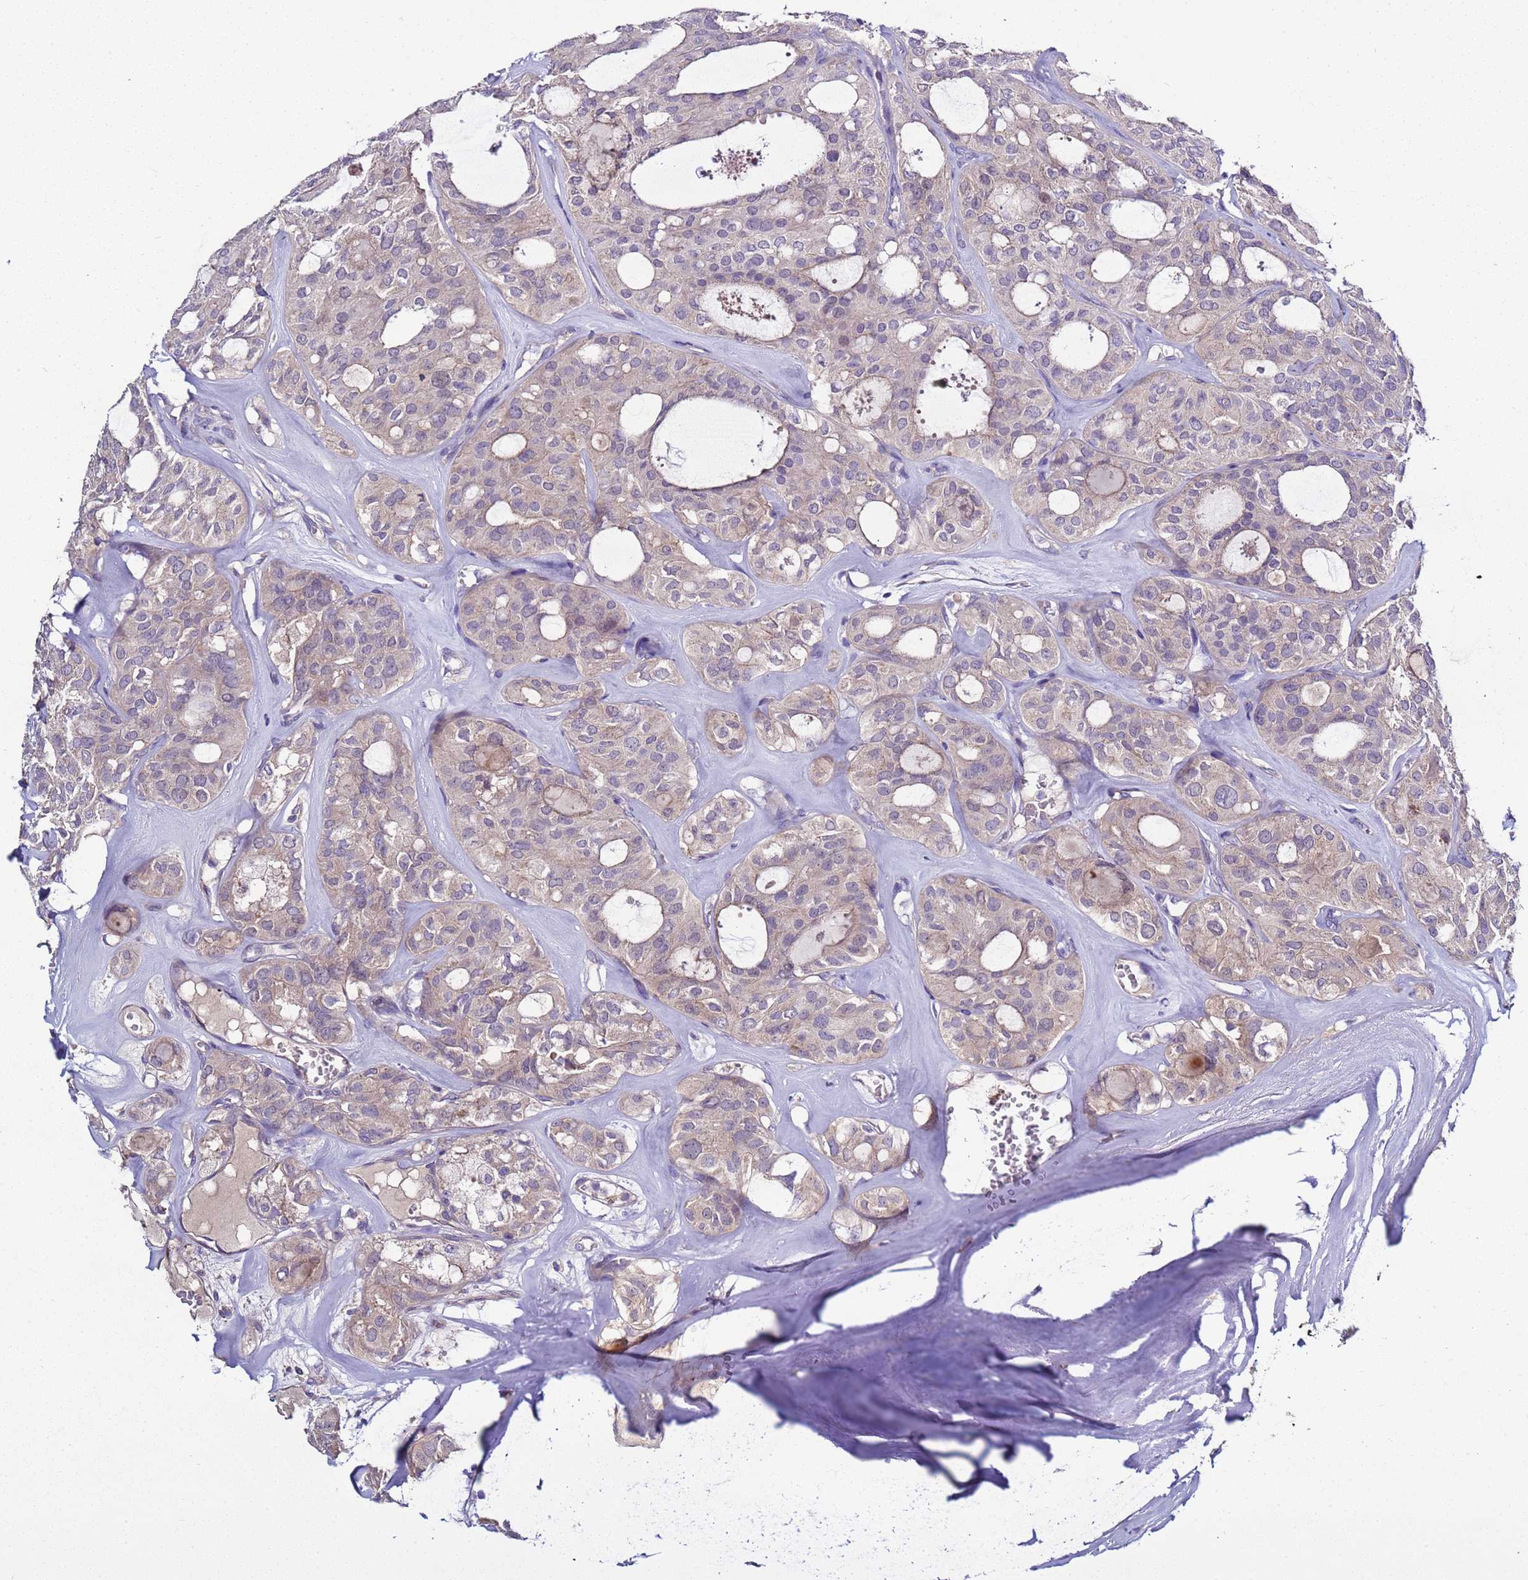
{"staining": {"intensity": "weak", "quantity": "<25%", "location": "cytoplasmic/membranous"}, "tissue": "thyroid cancer", "cell_type": "Tumor cells", "image_type": "cancer", "snomed": [{"axis": "morphology", "description": "Follicular adenoma carcinoma, NOS"}, {"axis": "topography", "description": "Thyroid gland"}], "caption": "Tumor cells show no significant staining in thyroid cancer (follicular adenoma carcinoma). The staining is performed using DAB (3,3'-diaminobenzidine) brown chromogen with nuclei counter-stained in using hematoxylin.", "gene": "RABL2B", "patient": {"sex": "male", "age": 75}}